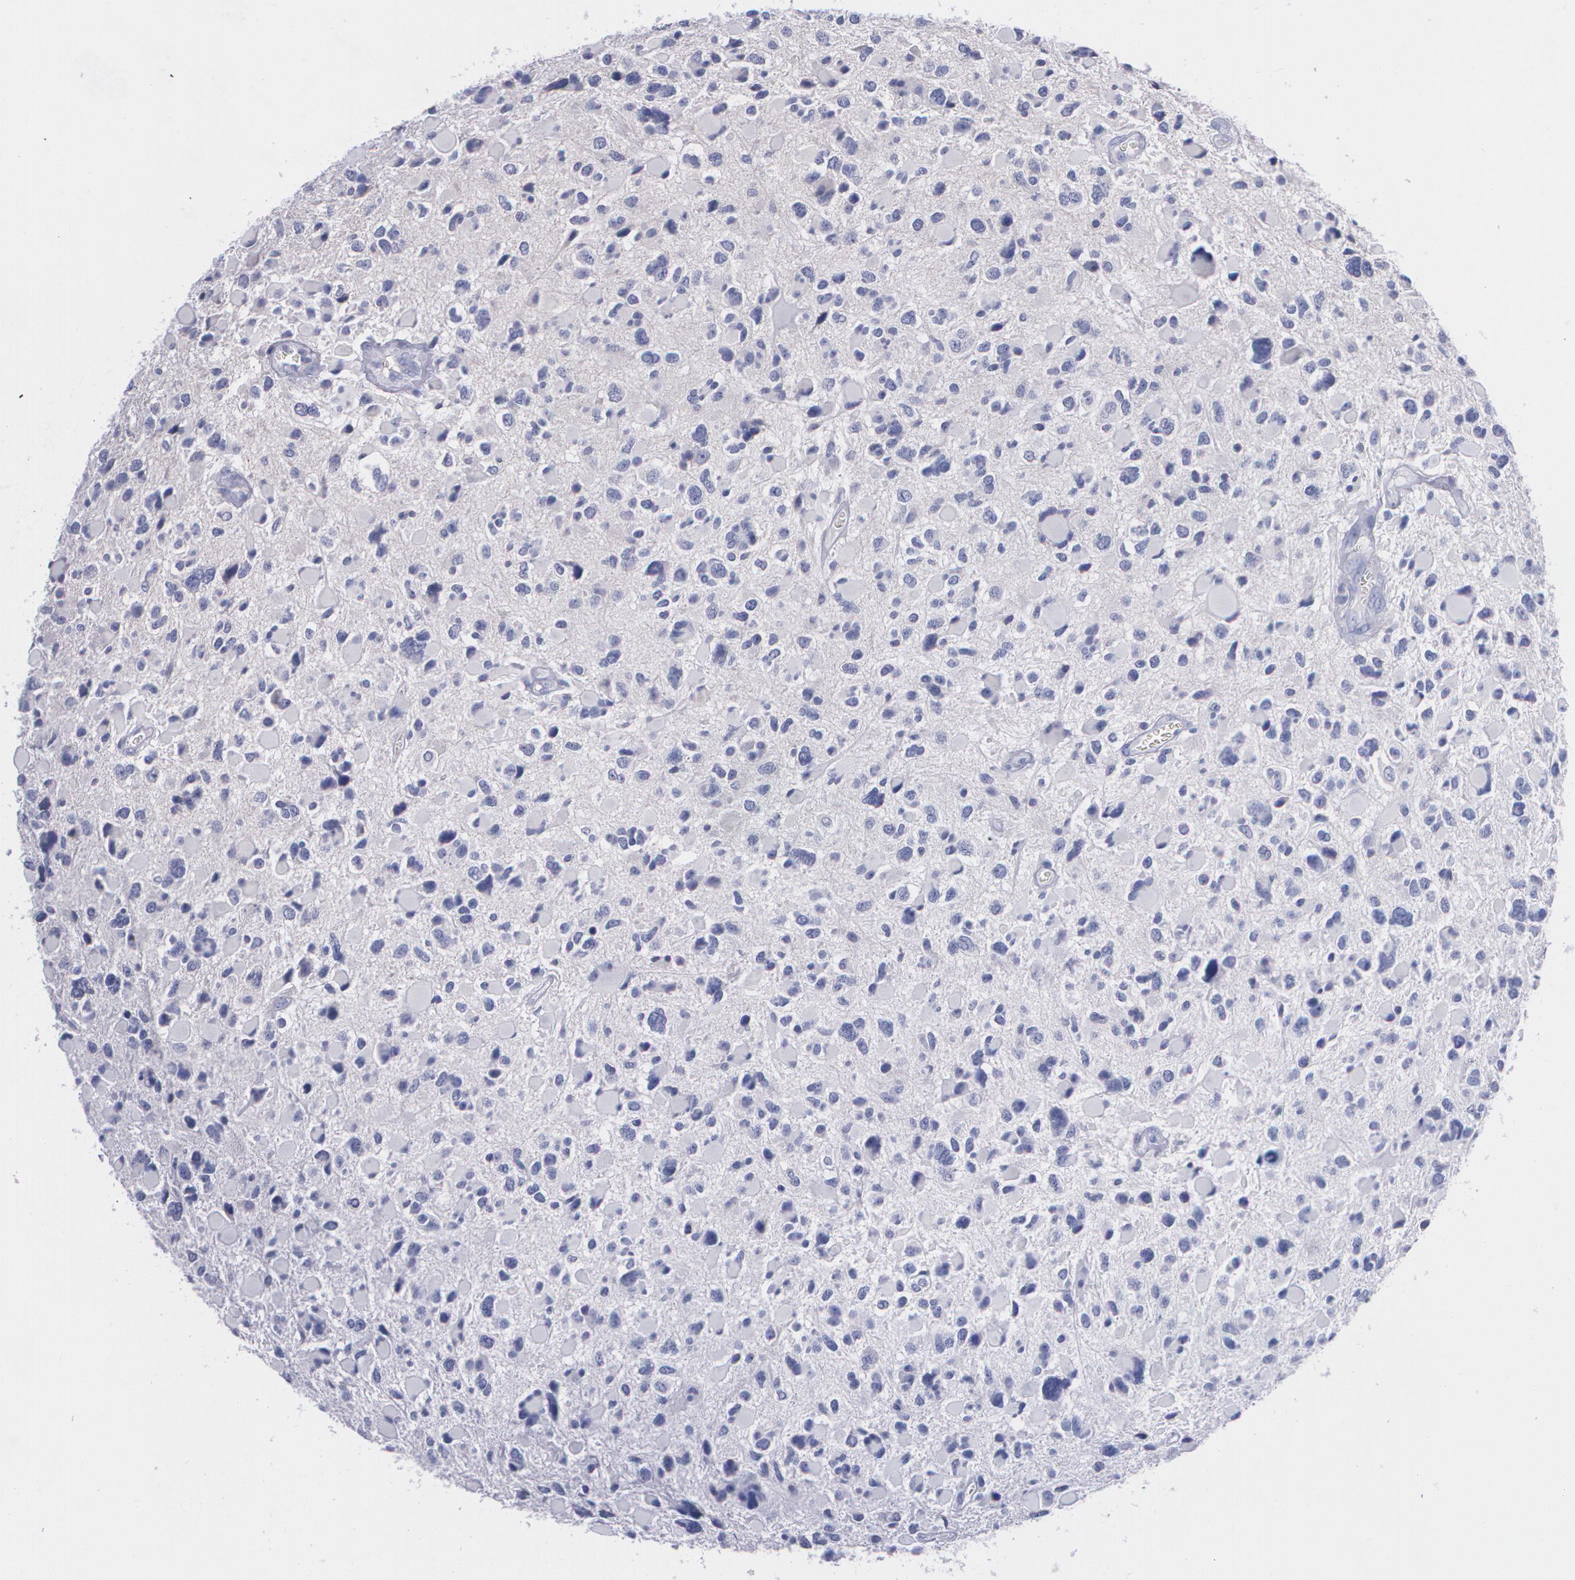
{"staining": {"intensity": "negative", "quantity": "none", "location": "none"}, "tissue": "glioma", "cell_type": "Tumor cells", "image_type": "cancer", "snomed": [{"axis": "morphology", "description": "Glioma, malignant, High grade"}, {"axis": "topography", "description": "Brain"}], "caption": "Image shows no significant protein staining in tumor cells of glioma.", "gene": "IFNGR2", "patient": {"sex": "female", "age": 37}}